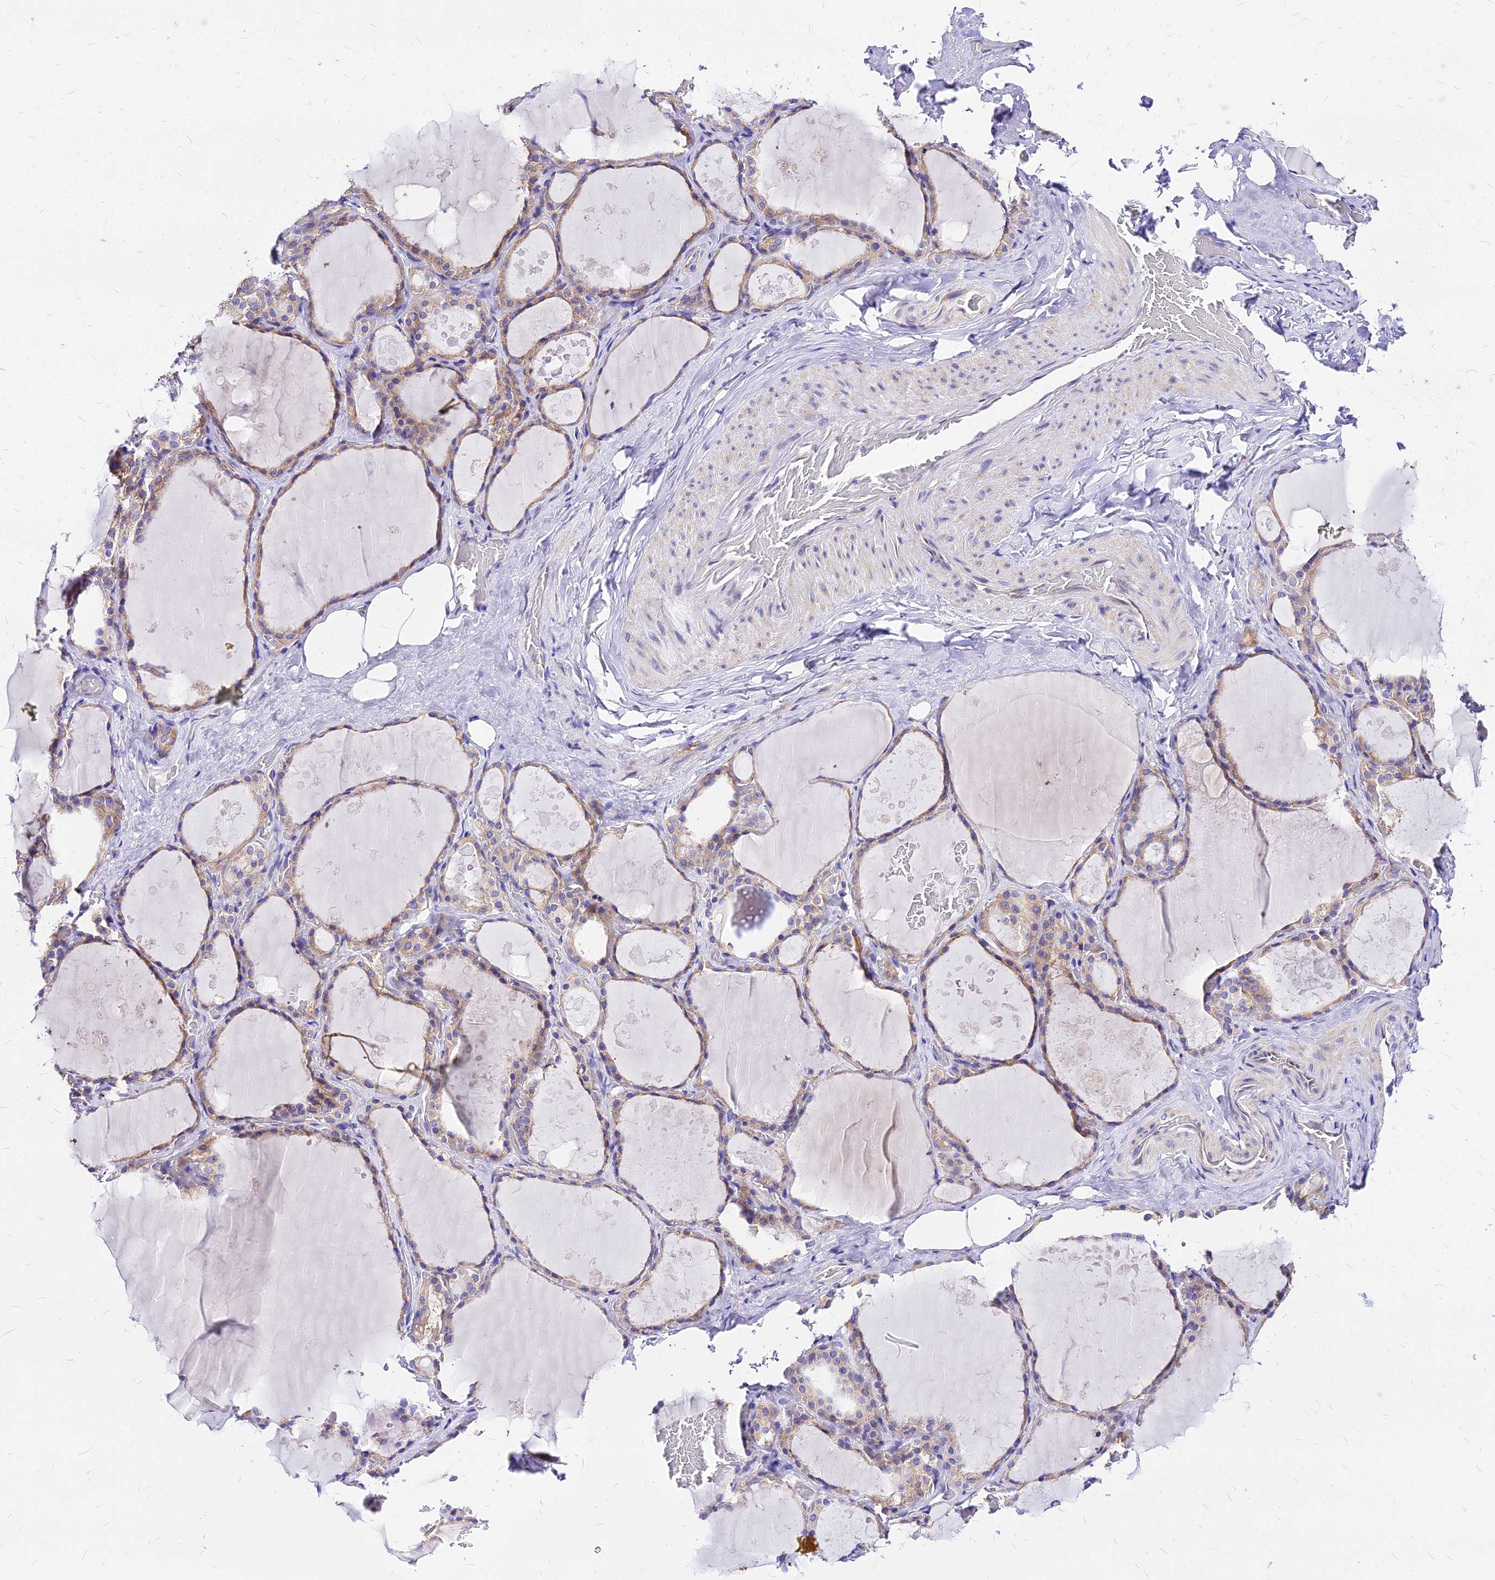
{"staining": {"intensity": "weak", "quantity": "25%-75%", "location": "cytoplasmic/membranous"}, "tissue": "thyroid gland", "cell_type": "Glandular cells", "image_type": "normal", "snomed": [{"axis": "morphology", "description": "Normal tissue, NOS"}, {"axis": "topography", "description": "Thyroid gland"}], "caption": "High-magnification brightfield microscopy of benign thyroid gland stained with DAB (brown) and counterstained with hematoxylin (blue). glandular cells exhibit weak cytoplasmic/membranous staining is seen in approximately25%-75% of cells. The protein is shown in brown color, while the nuclei are stained blue.", "gene": "RPL19", "patient": {"sex": "male", "age": 61}}